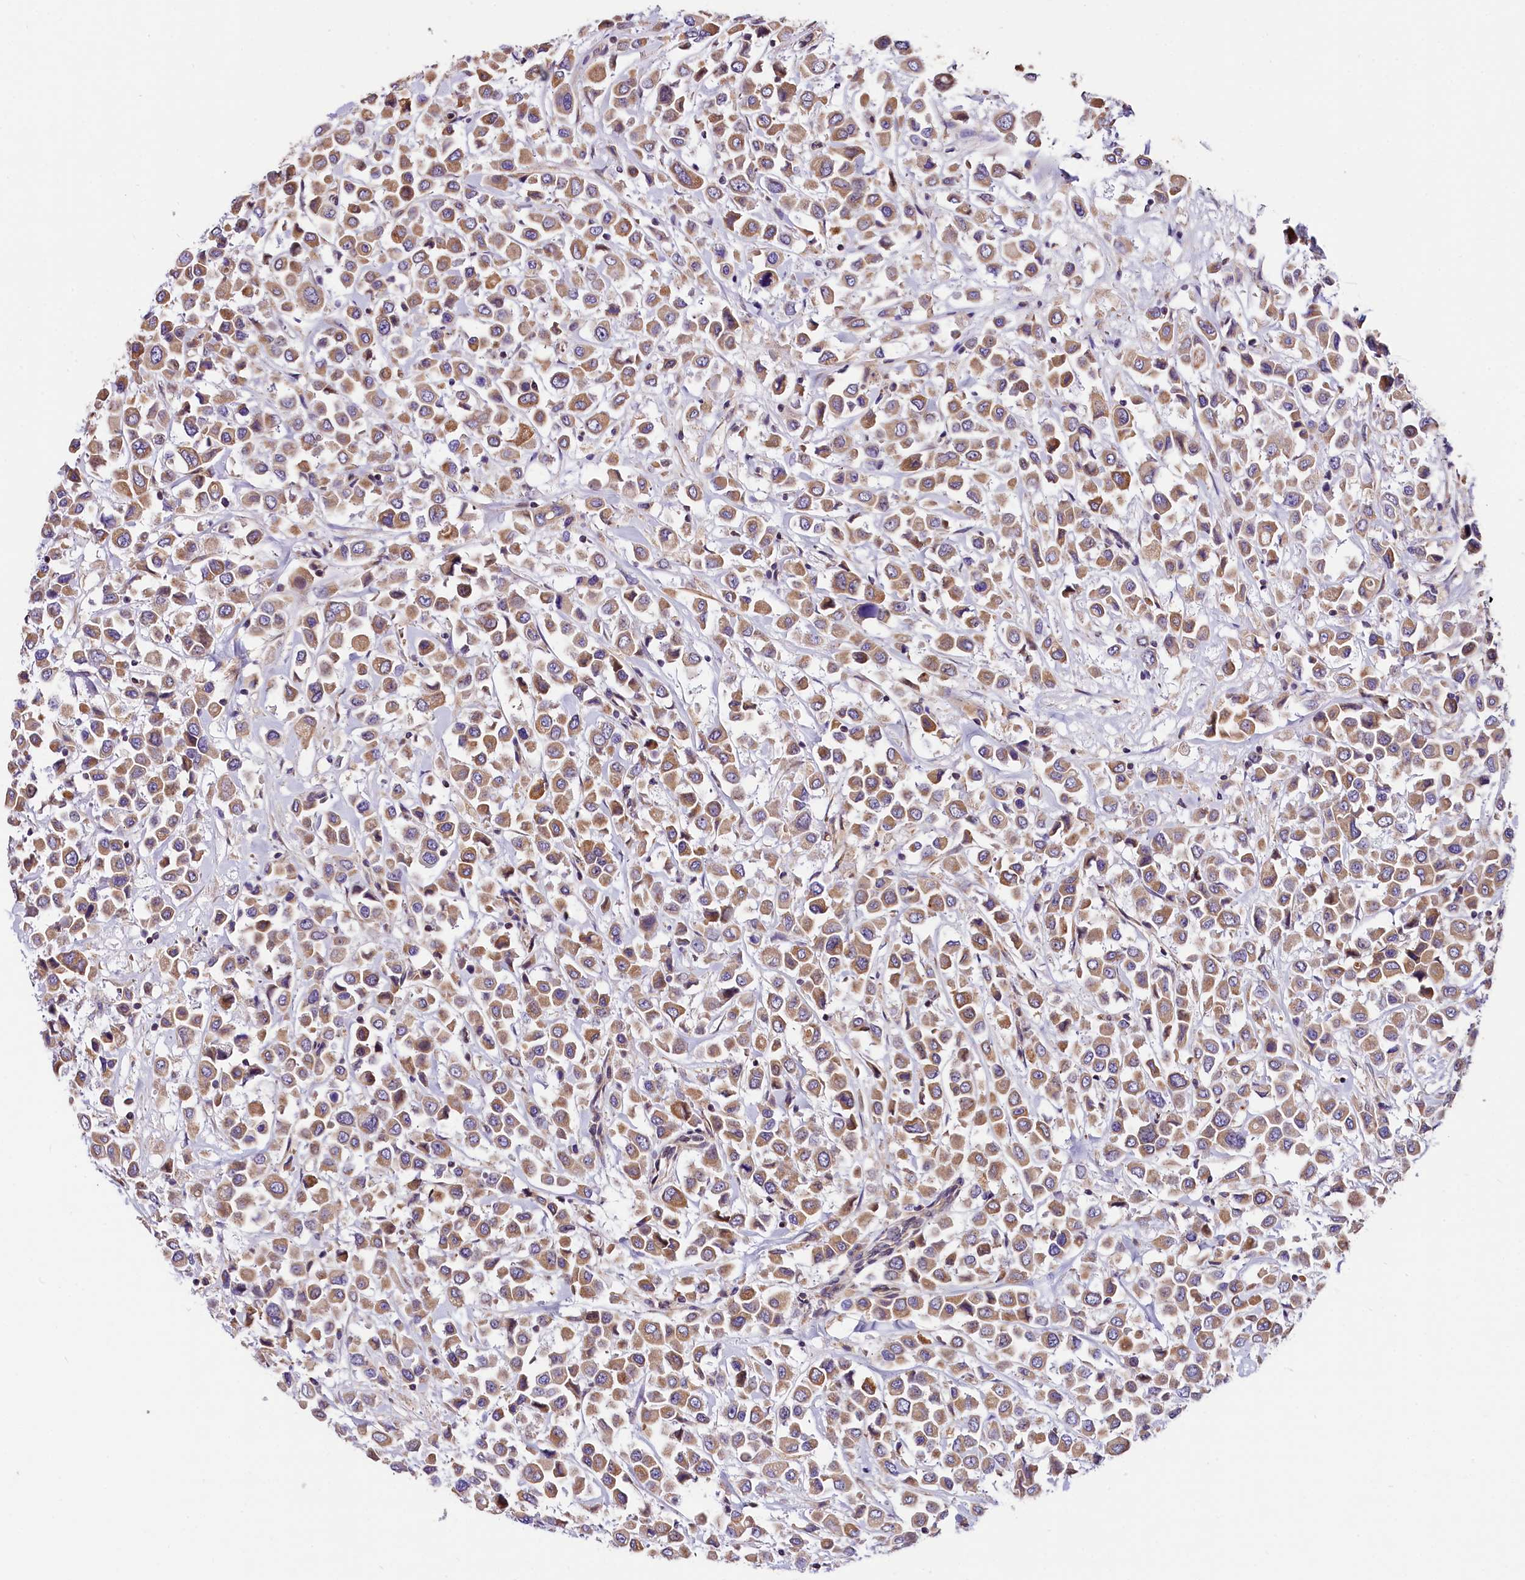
{"staining": {"intensity": "moderate", "quantity": ">75%", "location": "cytoplasmic/membranous"}, "tissue": "breast cancer", "cell_type": "Tumor cells", "image_type": "cancer", "snomed": [{"axis": "morphology", "description": "Duct carcinoma"}, {"axis": "topography", "description": "Breast"}], "caption": "High-magnification brightfield microscopy of breast cancer stained with DAB (brown) and counterstained with hematoxylin (blue). tumor cells exhibit moderate cytoplasmic/membranous staining is appreciated in about>75% of cells.", "gene": "ACAA2", "patient": {"sex": "female", "age": 61}}